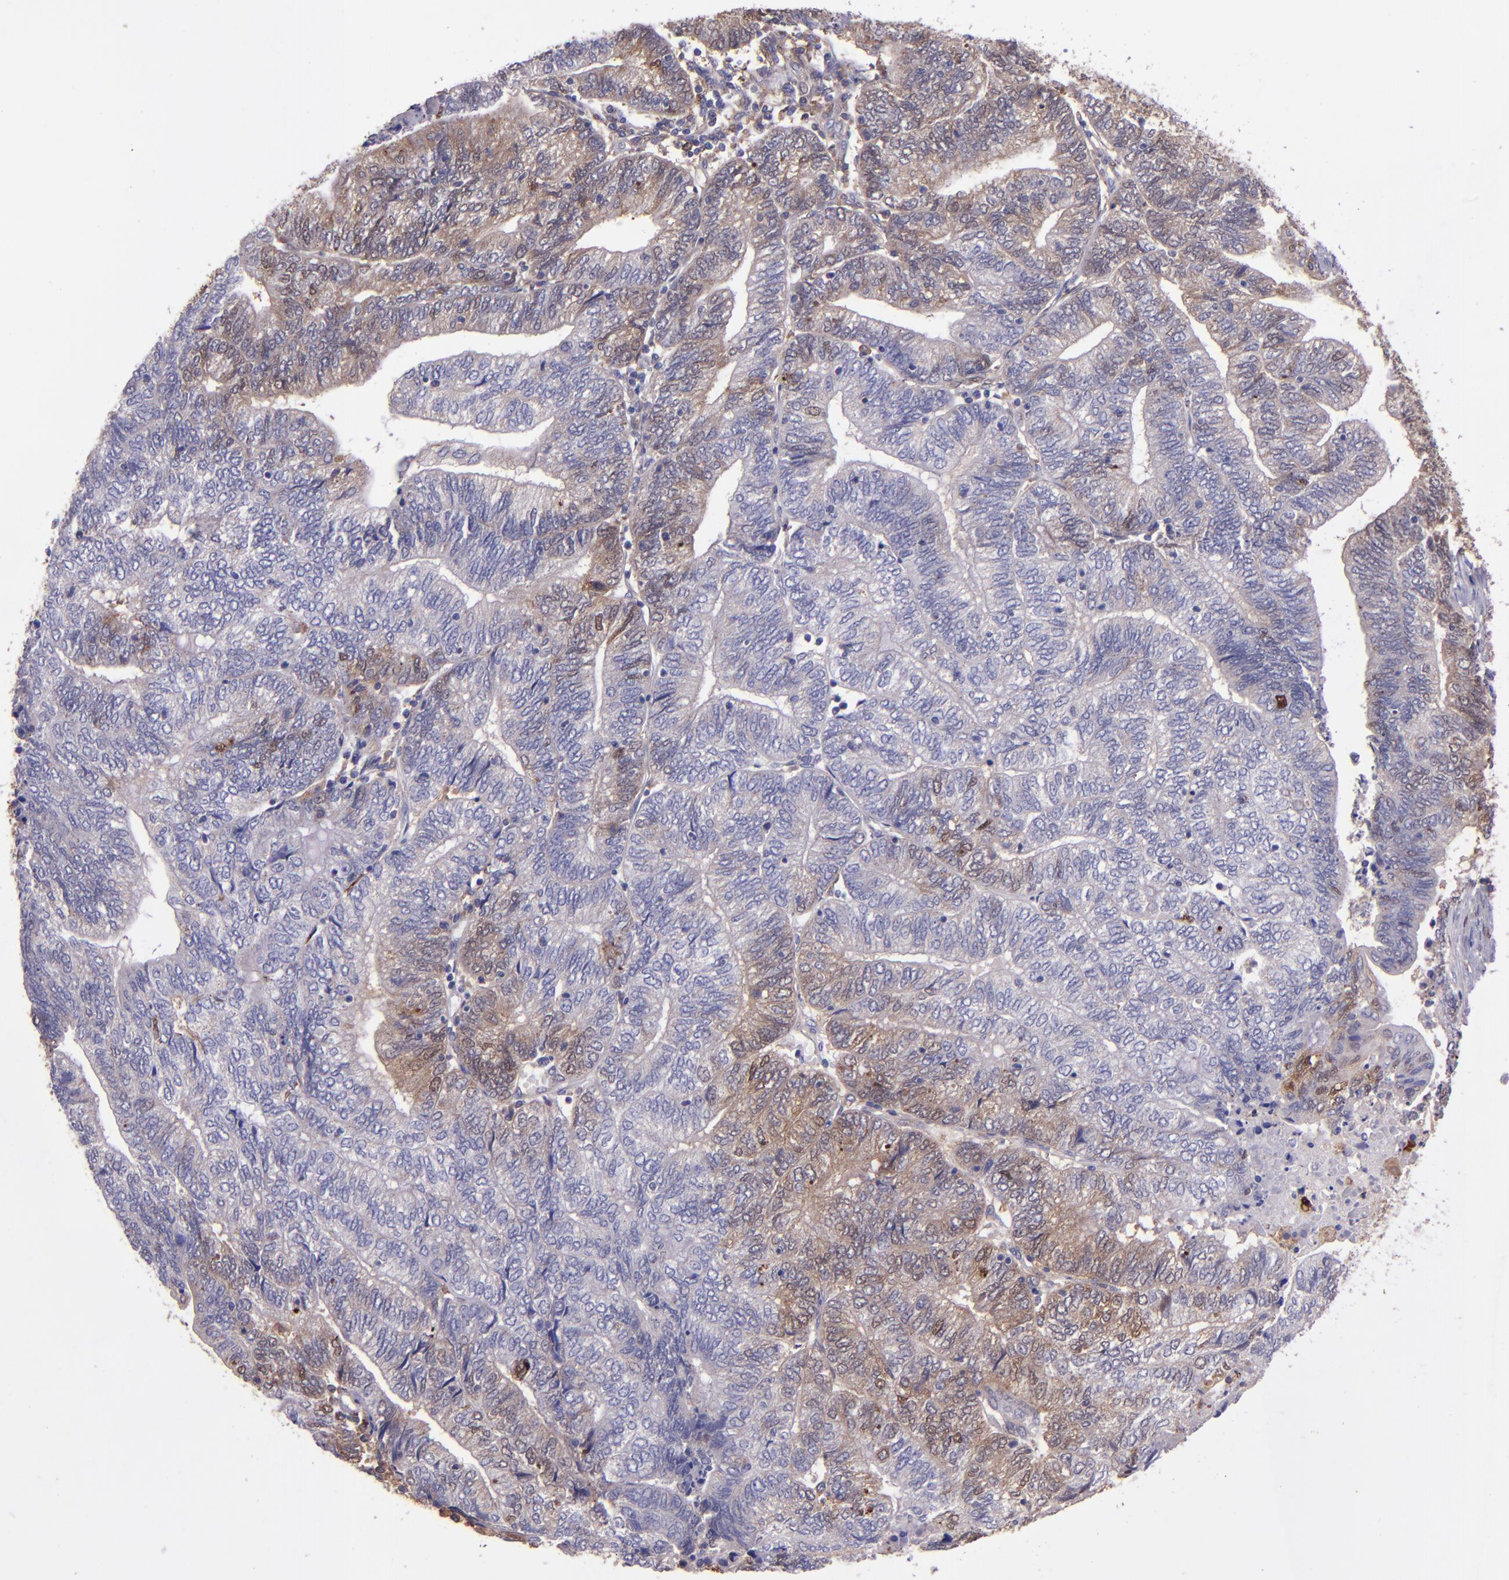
{"staining": {"intensity": "weak", "quantity": ">75%", "location": "cytoplasmic/membranous,nuclear"}, "tissue": "endometrial cancer", "cell_type": "Tumor cells", "image_type": "cancer", "snomed": [{"axis": "morphology", "description": "Adenocarcinoma, NOS"}, {"axis": "topography", "description": "Uterus"}, {"axis": "topography", "description": "Endometrium"}], "caption": "A low amount of weak cytoplasmic/membranous and nuclear staining is identified in about >75% of tumor cells in endometrial adenocarcinoma tissue. (DAB (3,3'-diaminobenzidine) = brown stain, brightfield microscopy at high magnification).", "gene": "WASHC1", "patient": {"sex": "female", "age": 70}}